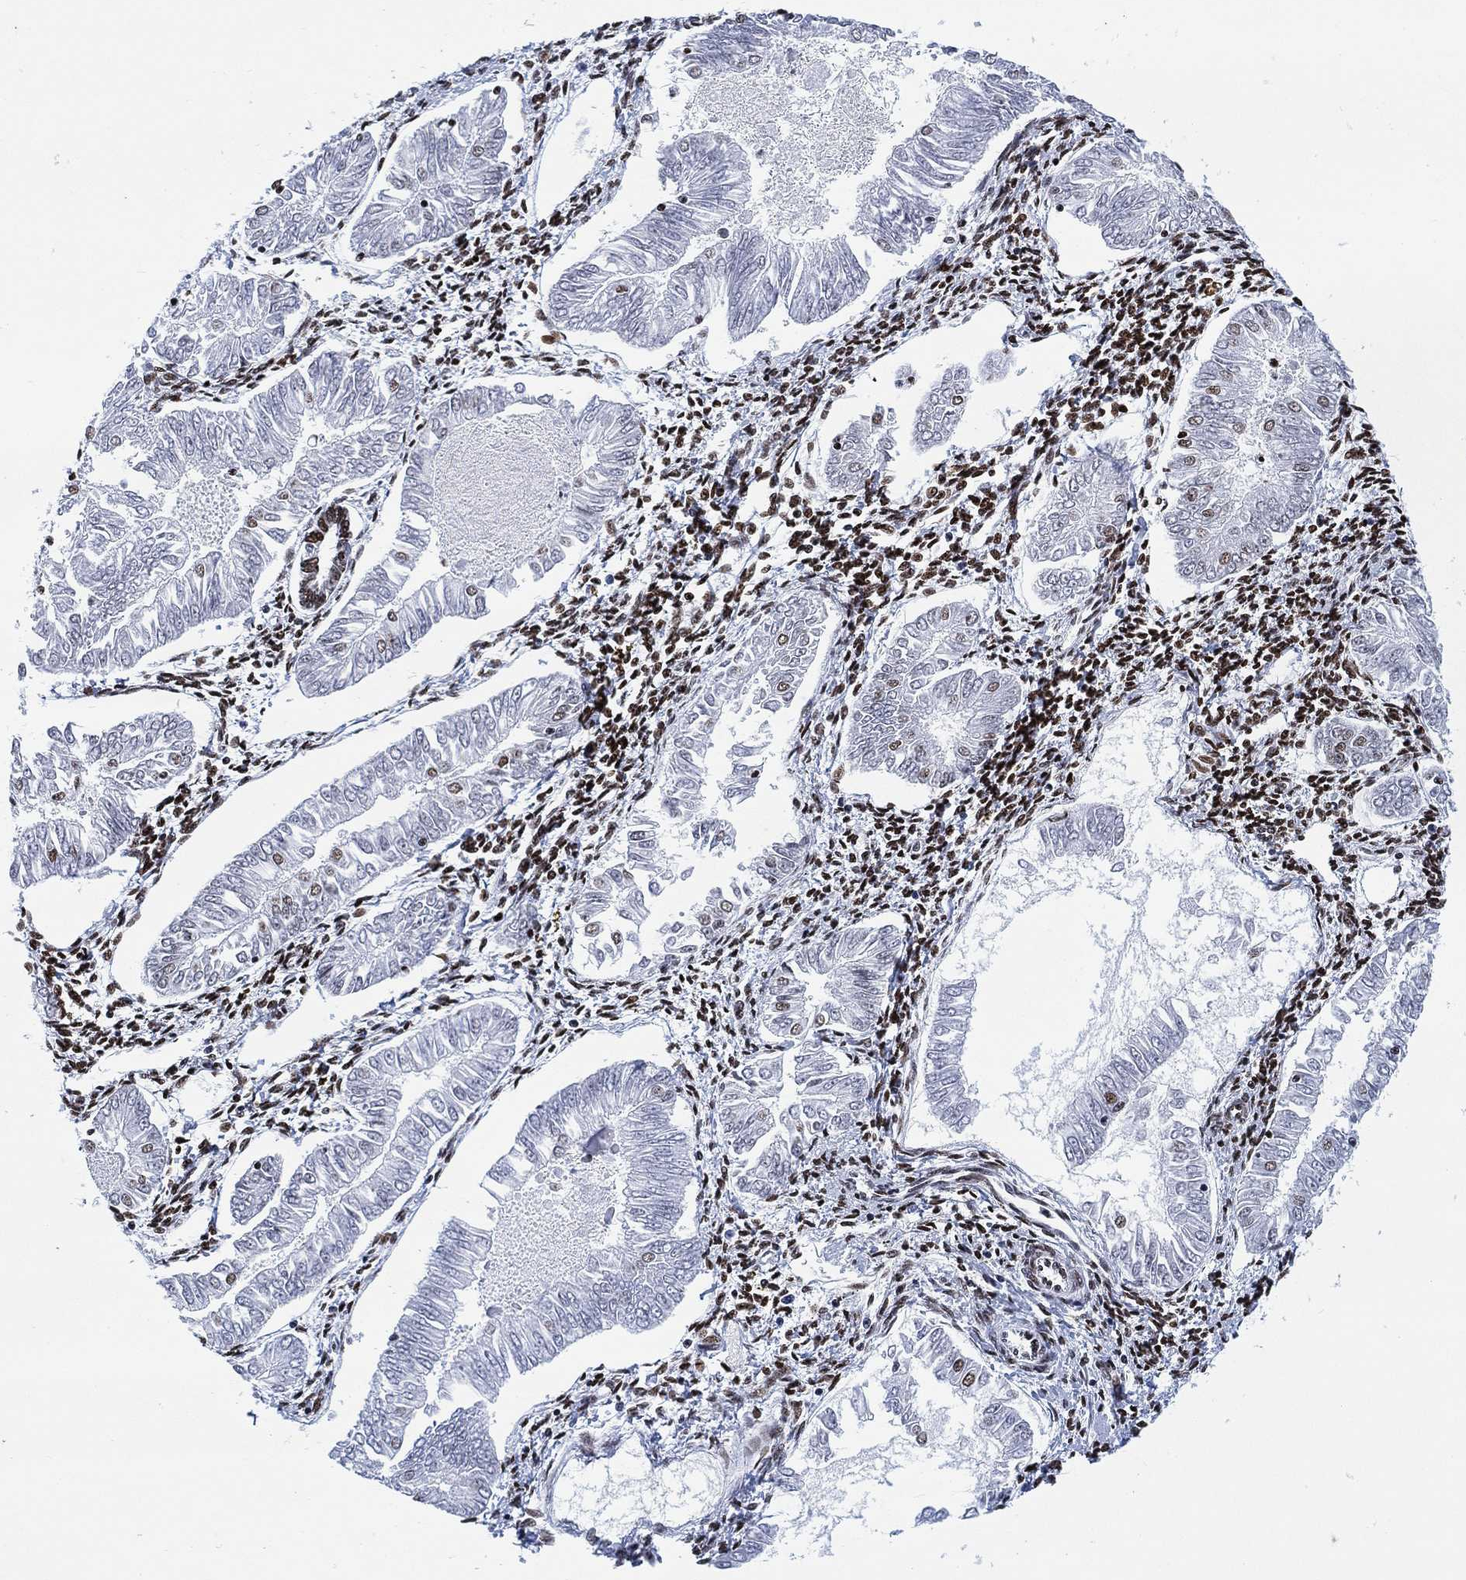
{"staining": {"intensity": "moderate", "quantity": "<25%", "location": "nuclear"}, "tissue": "endometrial cancer", "cell_type": "Tumor cells", "image_type": "cancer", "snomed": [{"axis": "morphology", "description": "Adenocarcinoma, NOS"}, {"axis": "topography", "description": "Endometrium"}], "caption": "Immunohistochemistry (IHC) photomicrograph of neoplastic tissue: human endometrial adenocarcinoma stained using IHC reveals low levels of moderate protein expression localized specifically in the nuclear of tumor cells, appearing as a nuclear brown color.", "gene": "H1-10", "patient": {"sex": "female", "age": 53}}